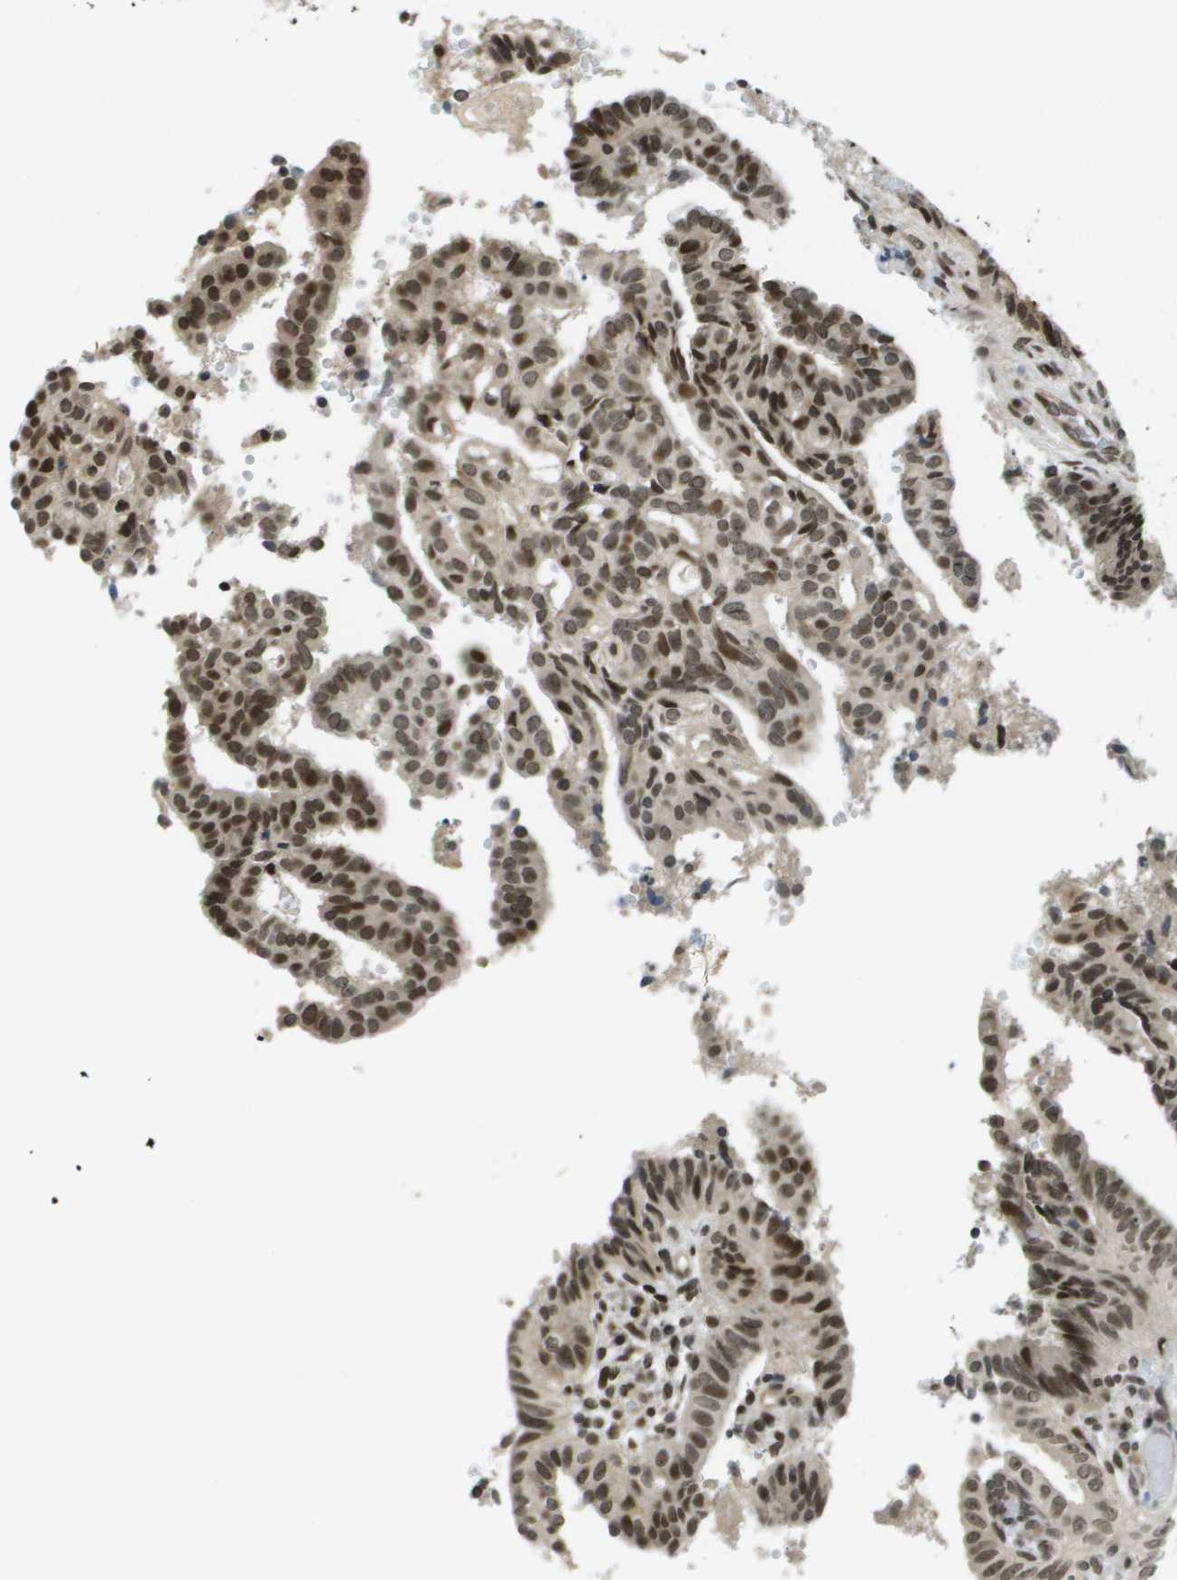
{"staining": {"intensity": "moderate", "quantity": ">75%", "location": "nuclear"}, "tissue": "endometrial cancer", "cell_type": "Tumor cells", "image_type": "cancer", "snomed": [{"axis": "morphology", "description": "Adenocarcinoma, NOS"}, {"axis": "topography", "description": "Endometrium"}], "caption": "Brown immunohistochemical staining in human adenocarcinoma (endometrial) displays moderate nuclear expression in approximately >75% of tumor cells.", "gene": "RECQL4", "patient": {"sex": "female", "age": 58}}